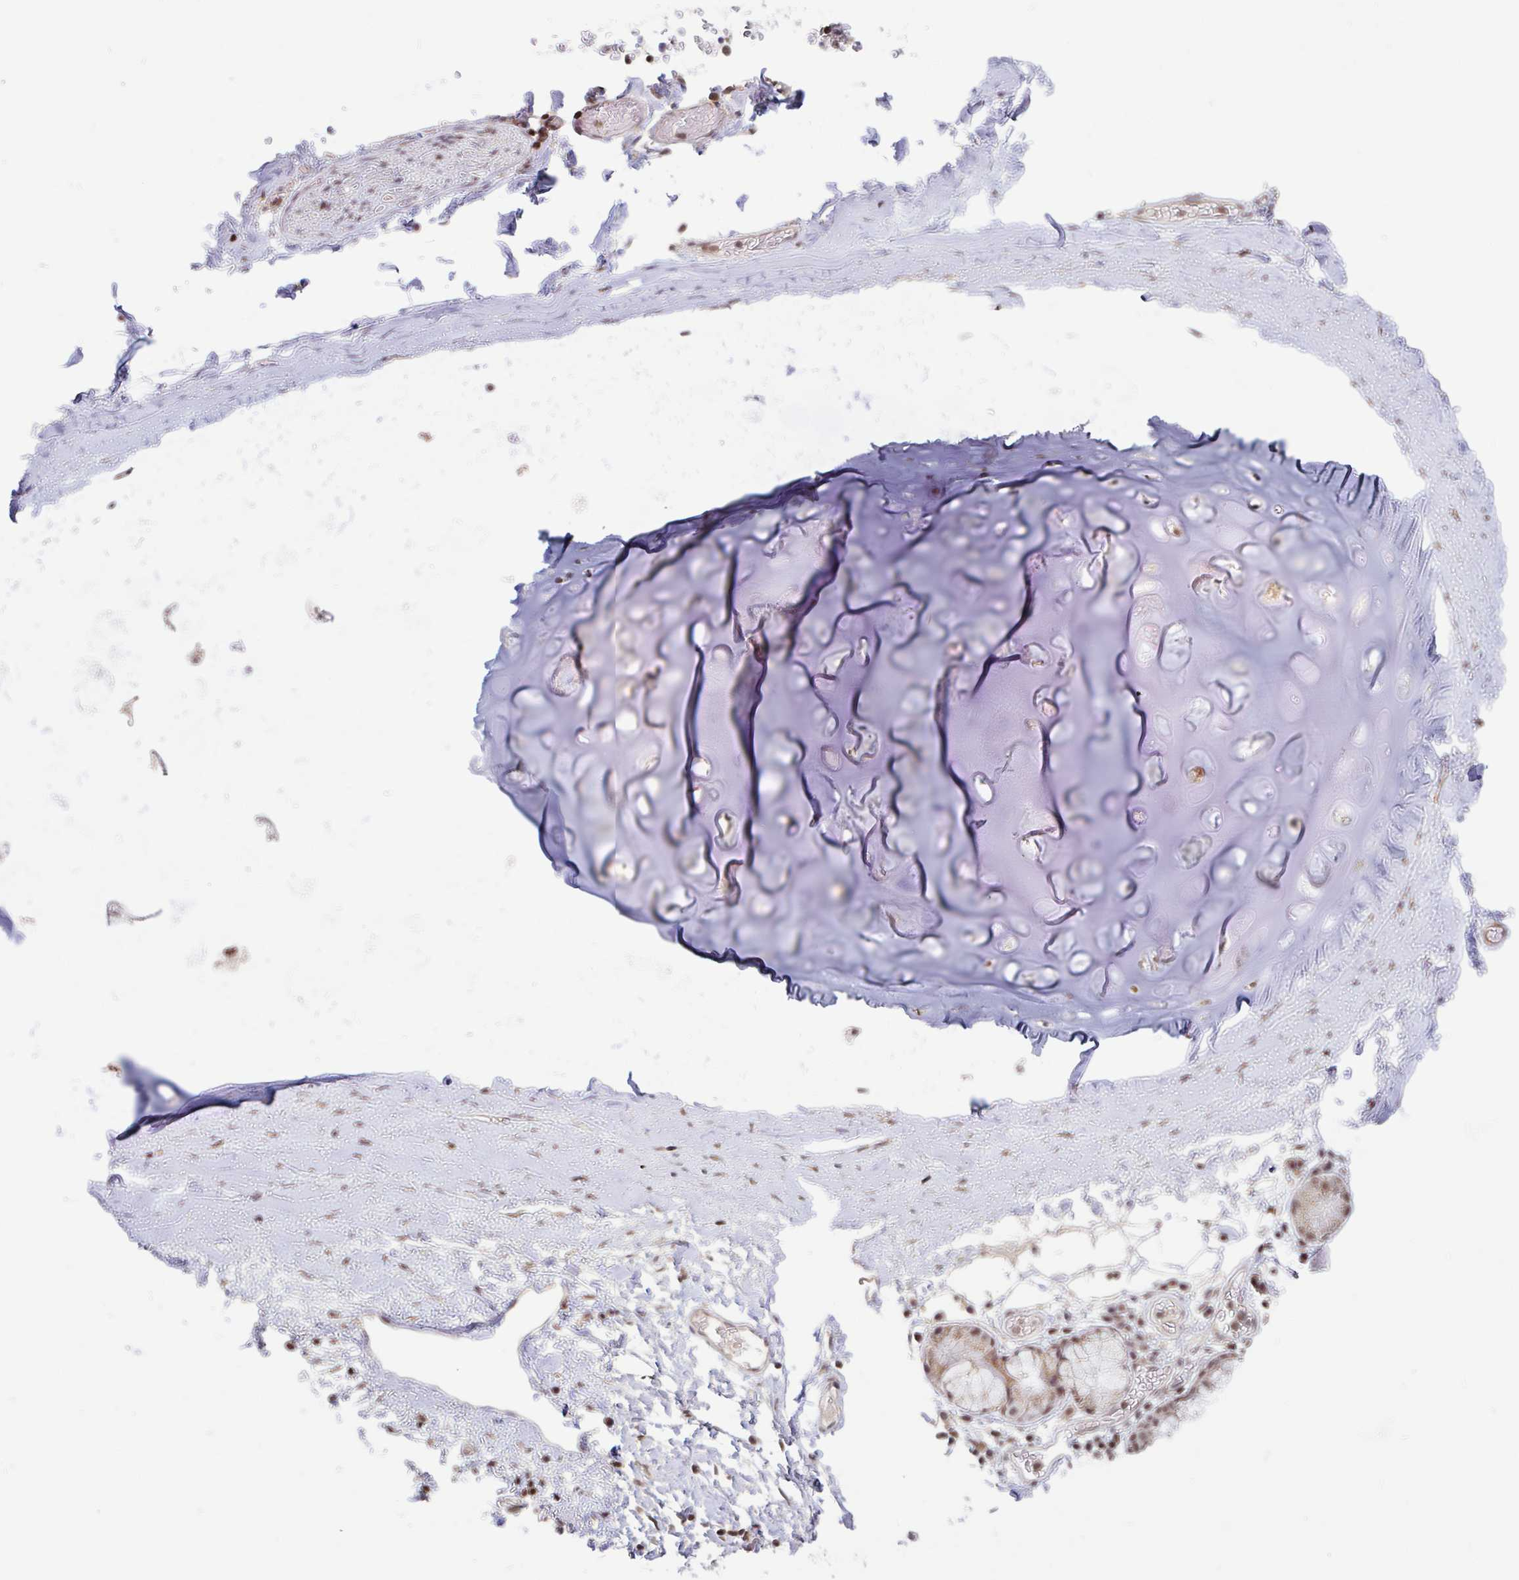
{"staining": {"intensity": "negative", "quantity": "none", "location": "none"}, "tissue": "adipose tissue", "cell_type": "Adipocytes", "image_type": "normal", "snomed": [{"axis": "morphology", "description": "Normal tissue, NOS"}, {"axis": "morphology", "description": "Degeneration, NOS"}, {"axis": "topography", "description": "Cartilage tissue"}, {"axis": "topography", "description": "Lung"}], "caption": "Adipose tissue stained for a protein using IHC displays no positivity adipocytes.", "gene": "DR1", "patient": {"sex": "female", "age": 61}}